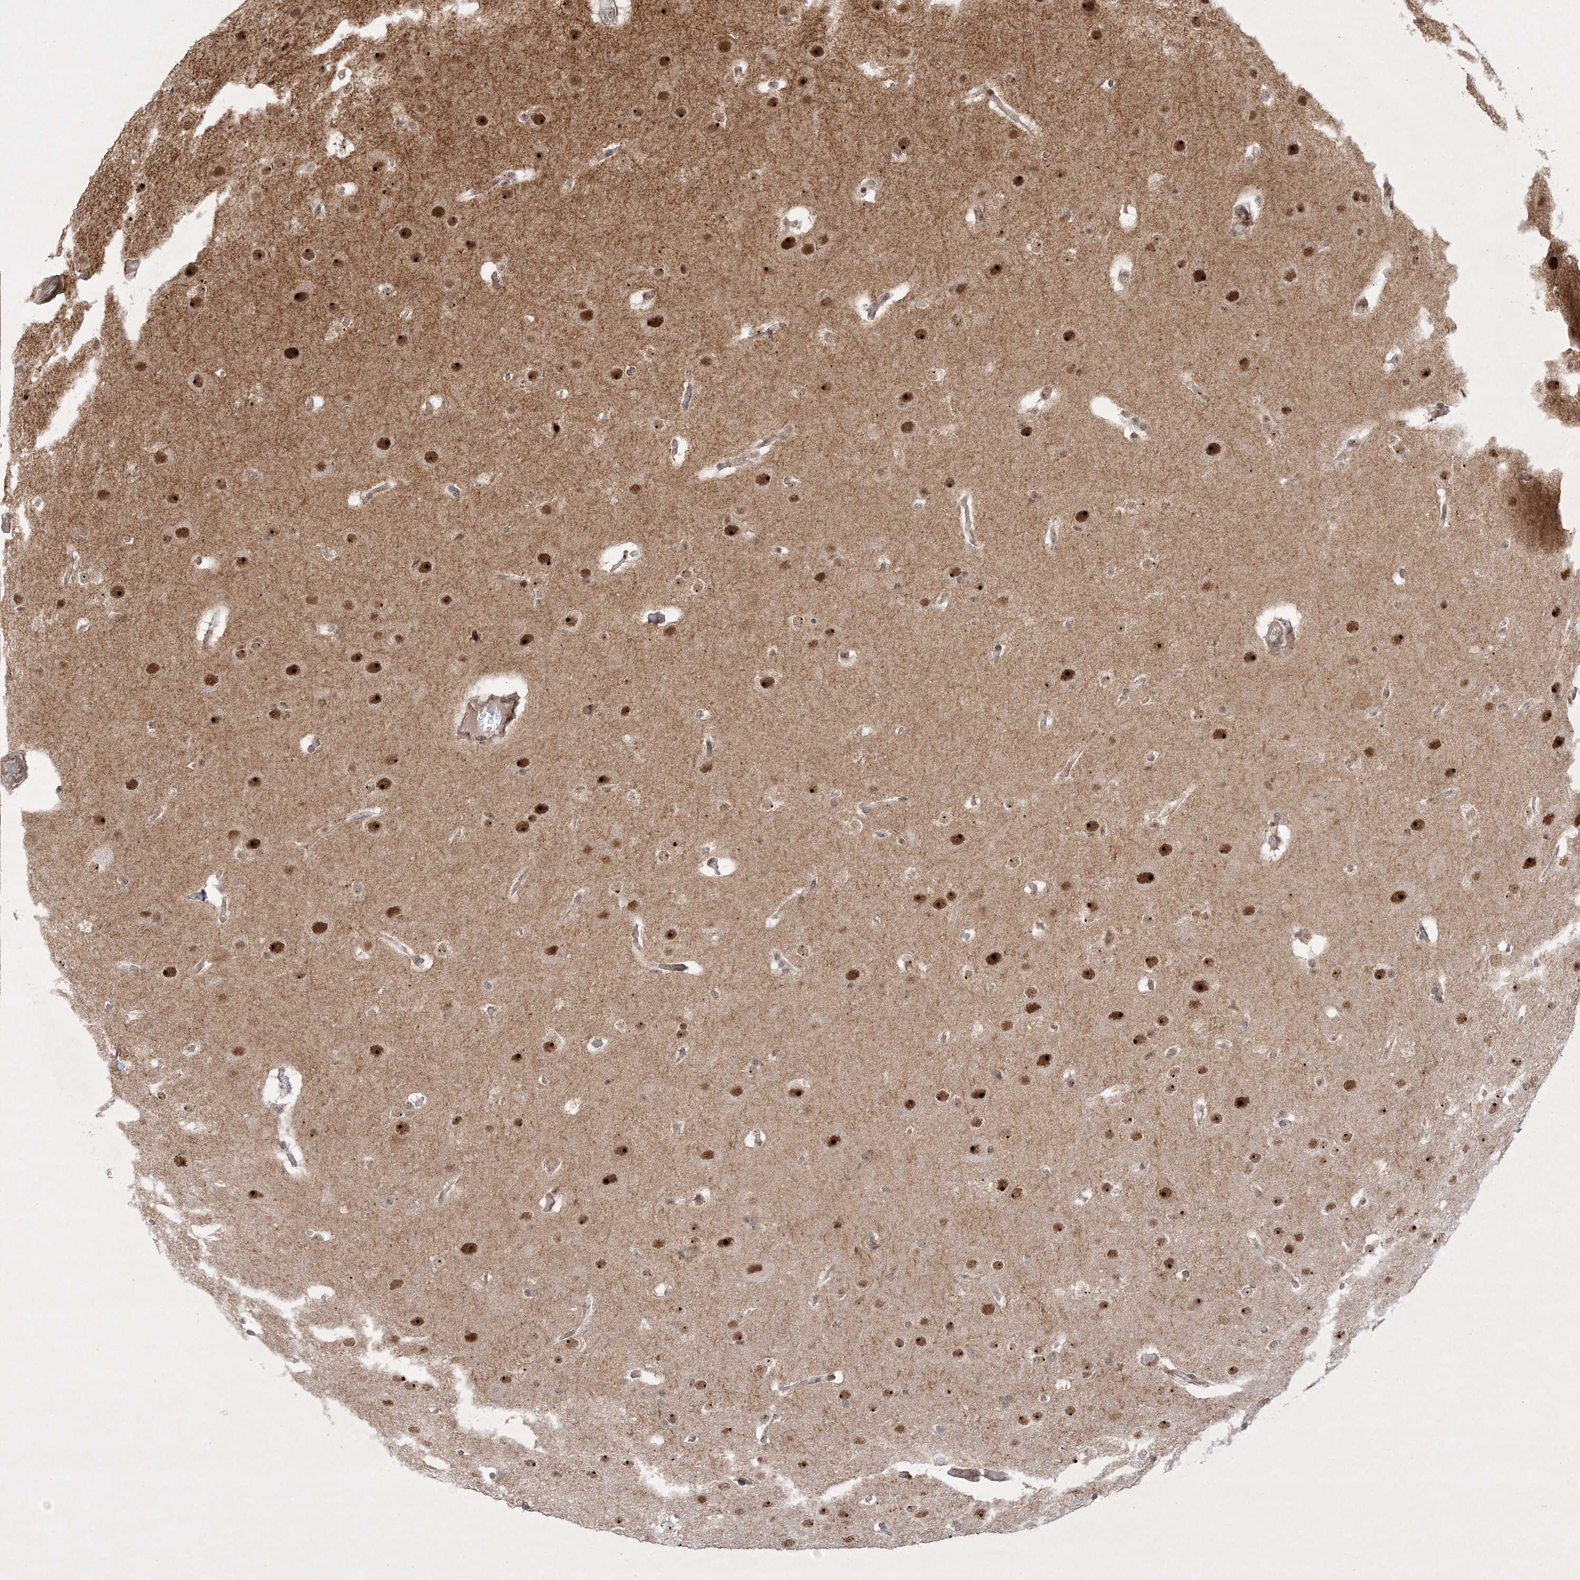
{"staining": {"intensity": "moderate", "quantity": ">75%", "location": "nuclear"}, "tissue": "glioma", "cell_type": "Tumor cells", "image_type": "cancer", "snomed": [{"axis": "morphology", "description": "Glioma, malignant, Low grade"}, {"axis": "topography", "description": "Brain"}], "caption": "Low-grade glioma (malignant) stained with immunohistochemistry (IHC) reveals moderate nuclear staining in about >75% of tumor cells.", "gene": "NPM3", "patient": {"sex": "female", "age": 37}}